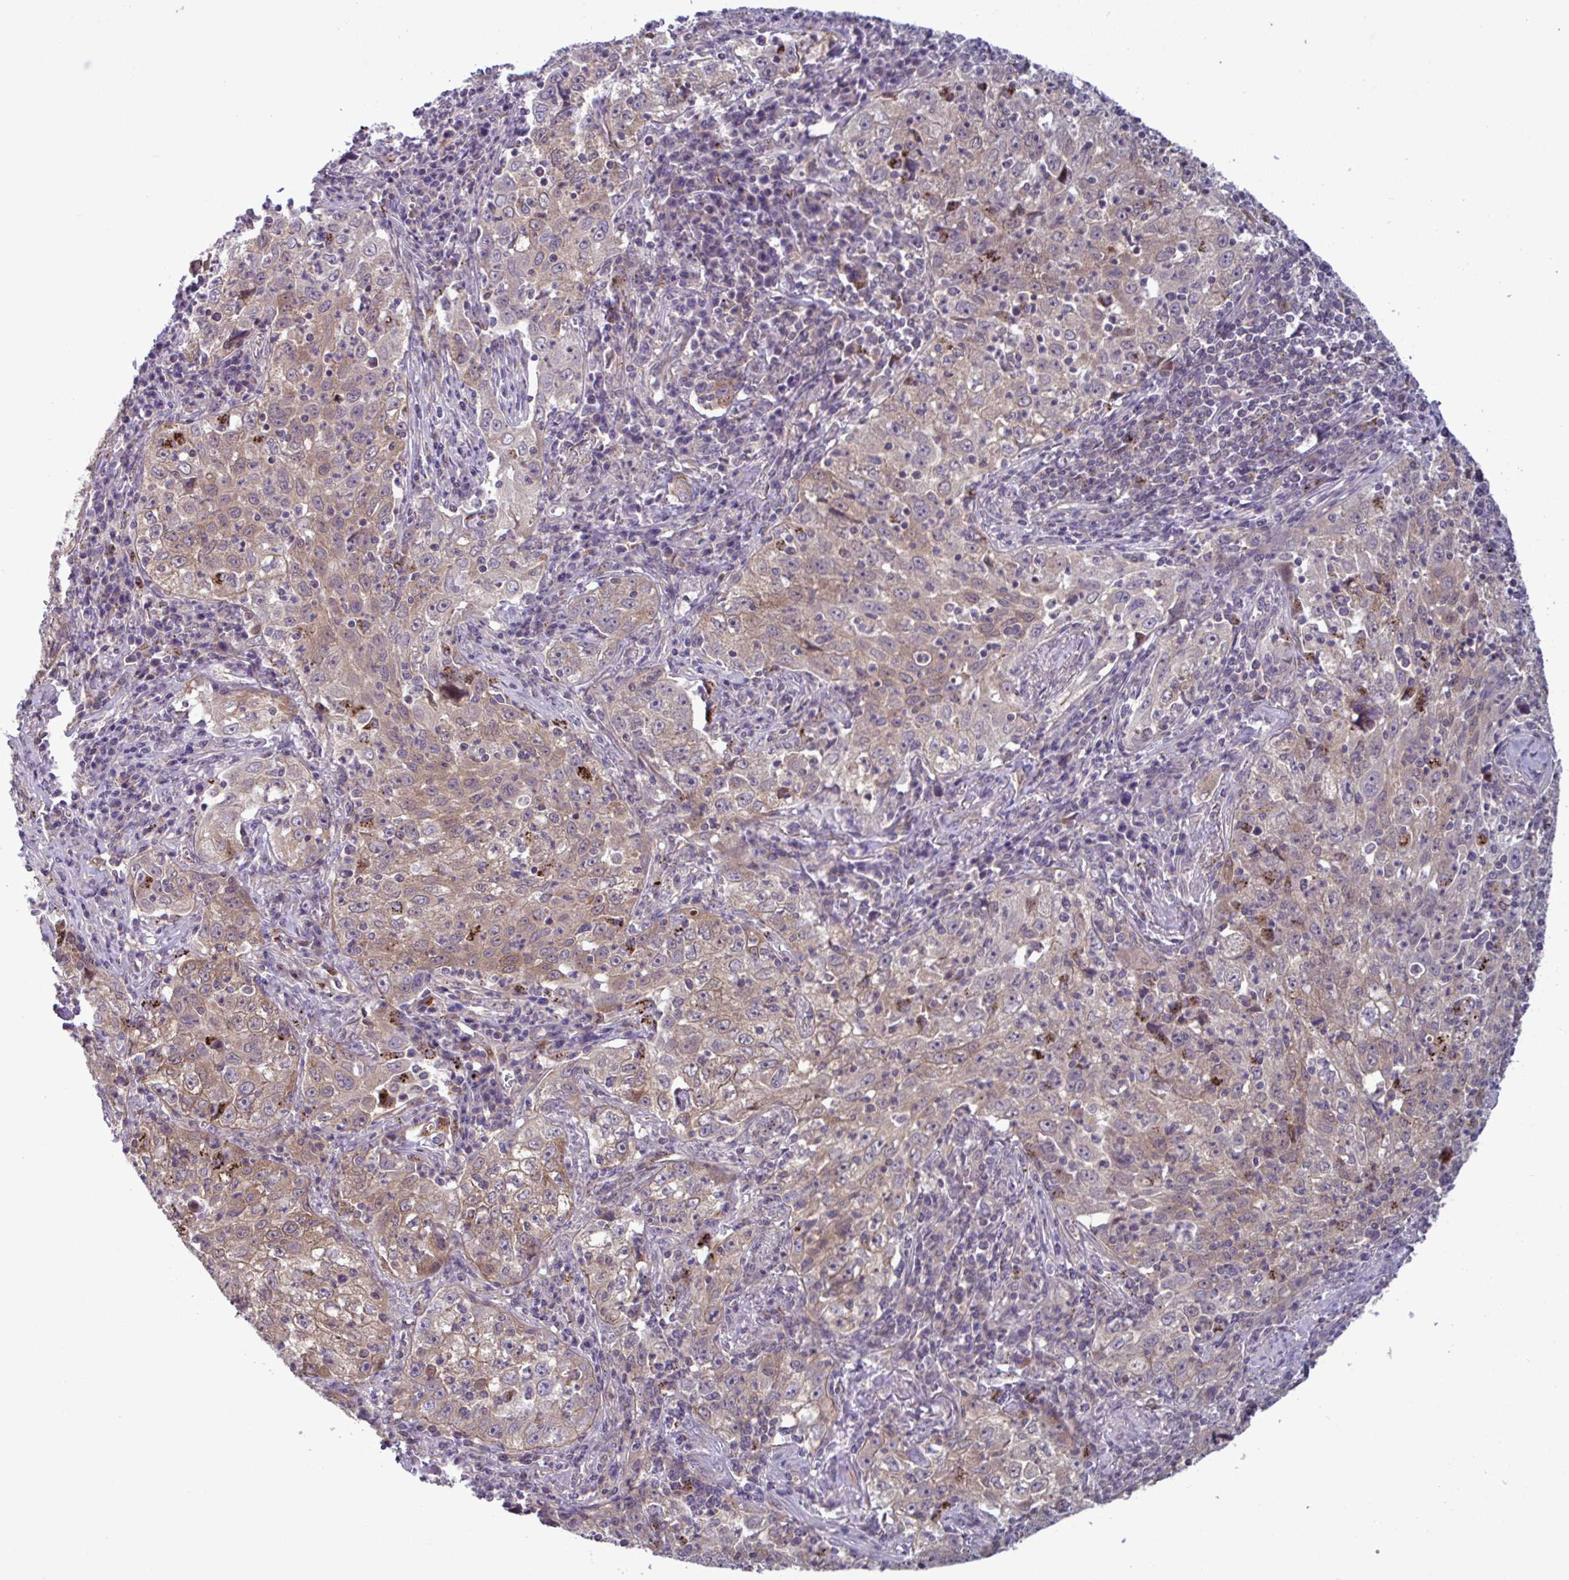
{"staining": {"intensity": "moderate", "quantity": "25%-75%", "location": "cytoplasmic/membranous,nuclear"}, "tissue": "lung cancer", "cell_type": "Tumor cells", "image_type": "cancer", "snomed": [{"axis": "morphology", "description": "Squamous cell carcinoma, NOS"}, {"axis": "topography", "description": "Lung"}], "caption": "Immunohistochemistry (DAB (3,3'-diaminobenzidine)) staining of lung cancer displays moderate cytoplasmic/membranous and nuclear protein expression in approximately 25%-75% of tumor cells.", "gene": "GLTP", "patient": {"sex": "male", "age": 71}}